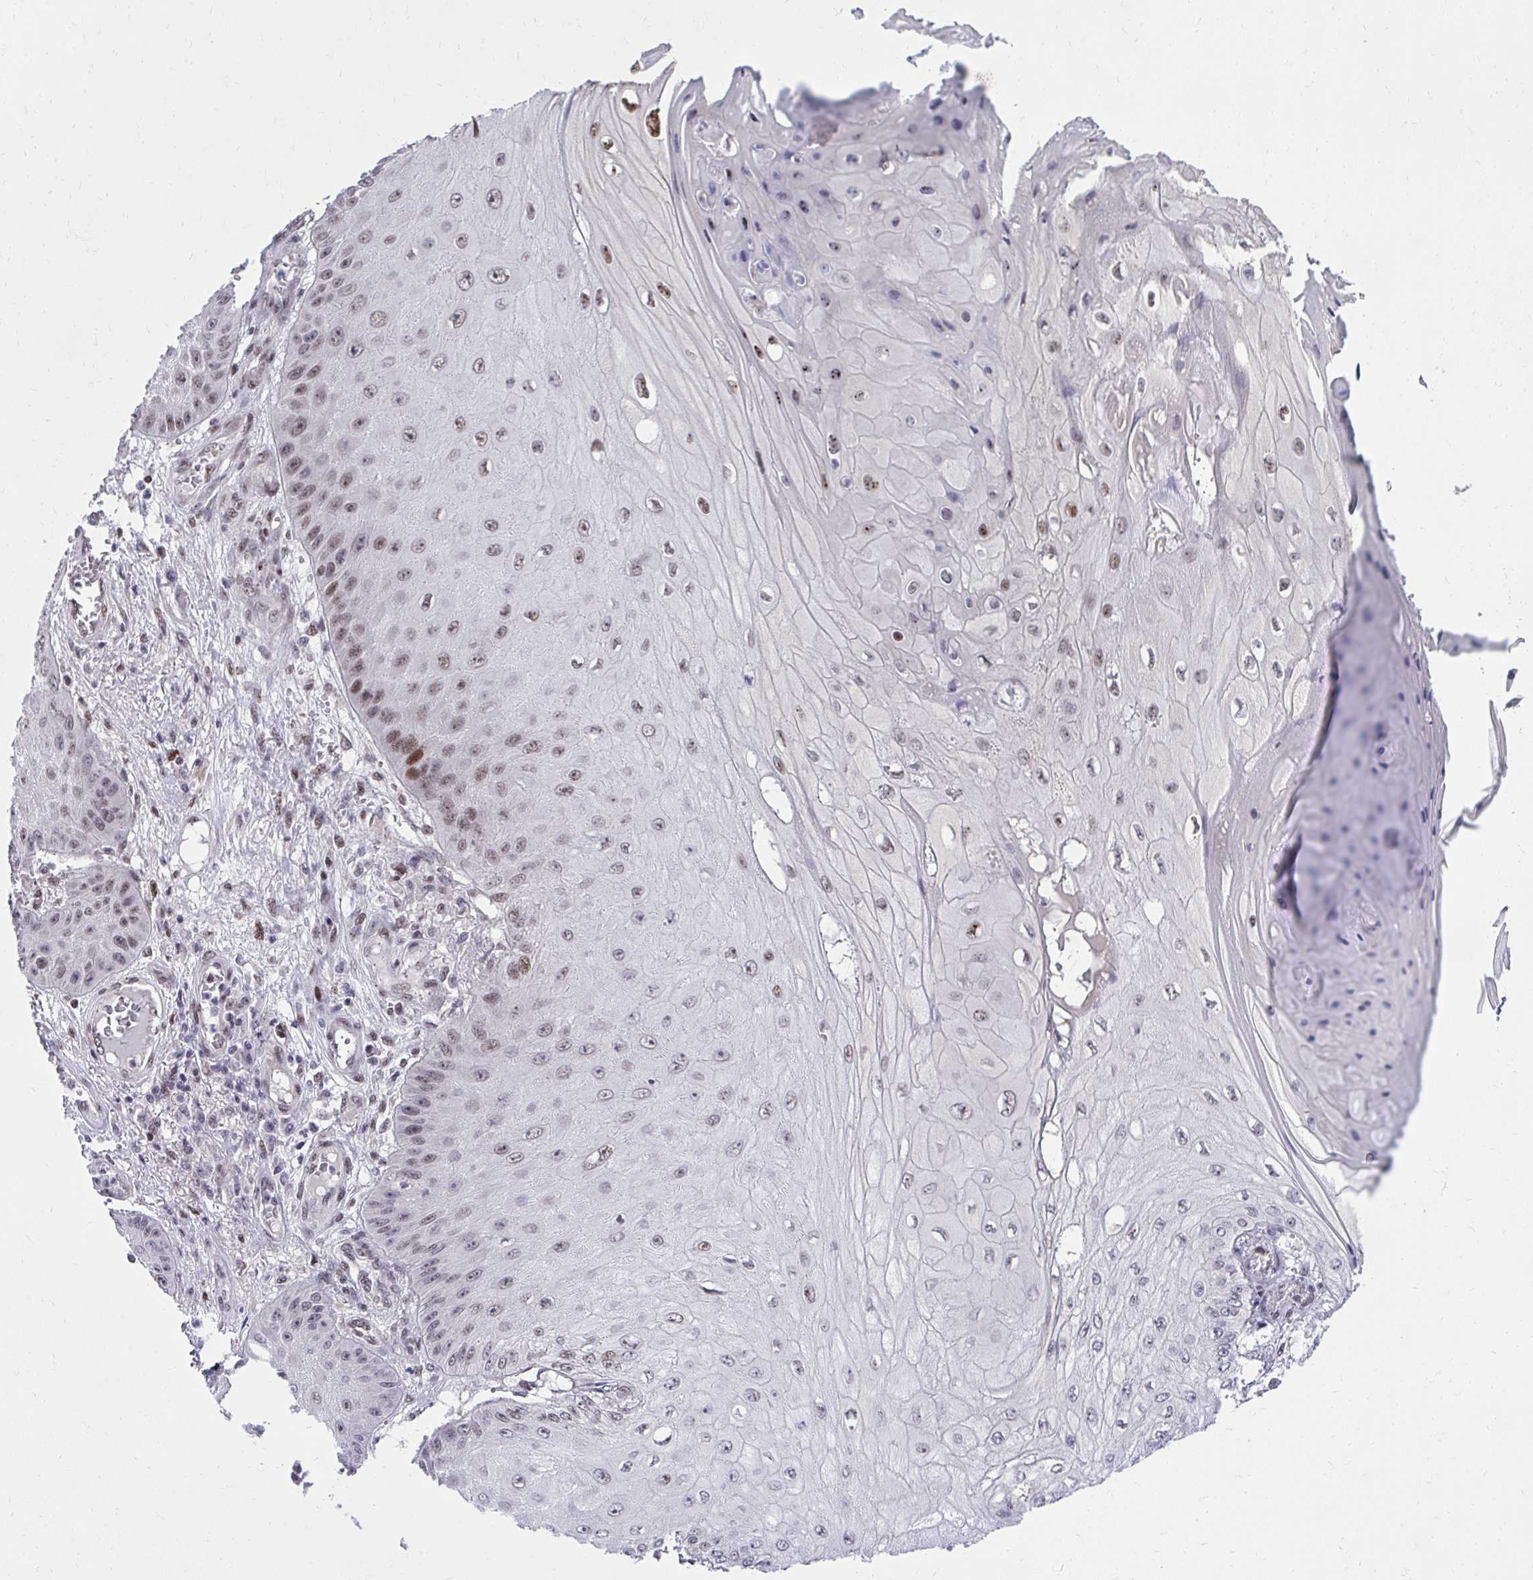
{"staining": {"intensity": "moderate", "quantity": "<25%", "location": "nuclear"}, "tissue": "skin cancer", "cell_type": "Tumor cells", "image_type": "cancer", "snomed": [{"axis": "morphology", "description": "Squamous cell carcinoma, NOS"}, {"axis": "topography", "description": "Skin"}], "caption": "Brown immunohistochemical staining in skin cancer (squamous cell carcinoma) demonstrates moderate nuclear staining in approximately <25% of tumor cells.", "gene": "HOXA4", "patient": {"sex": "male", "age": 70}}